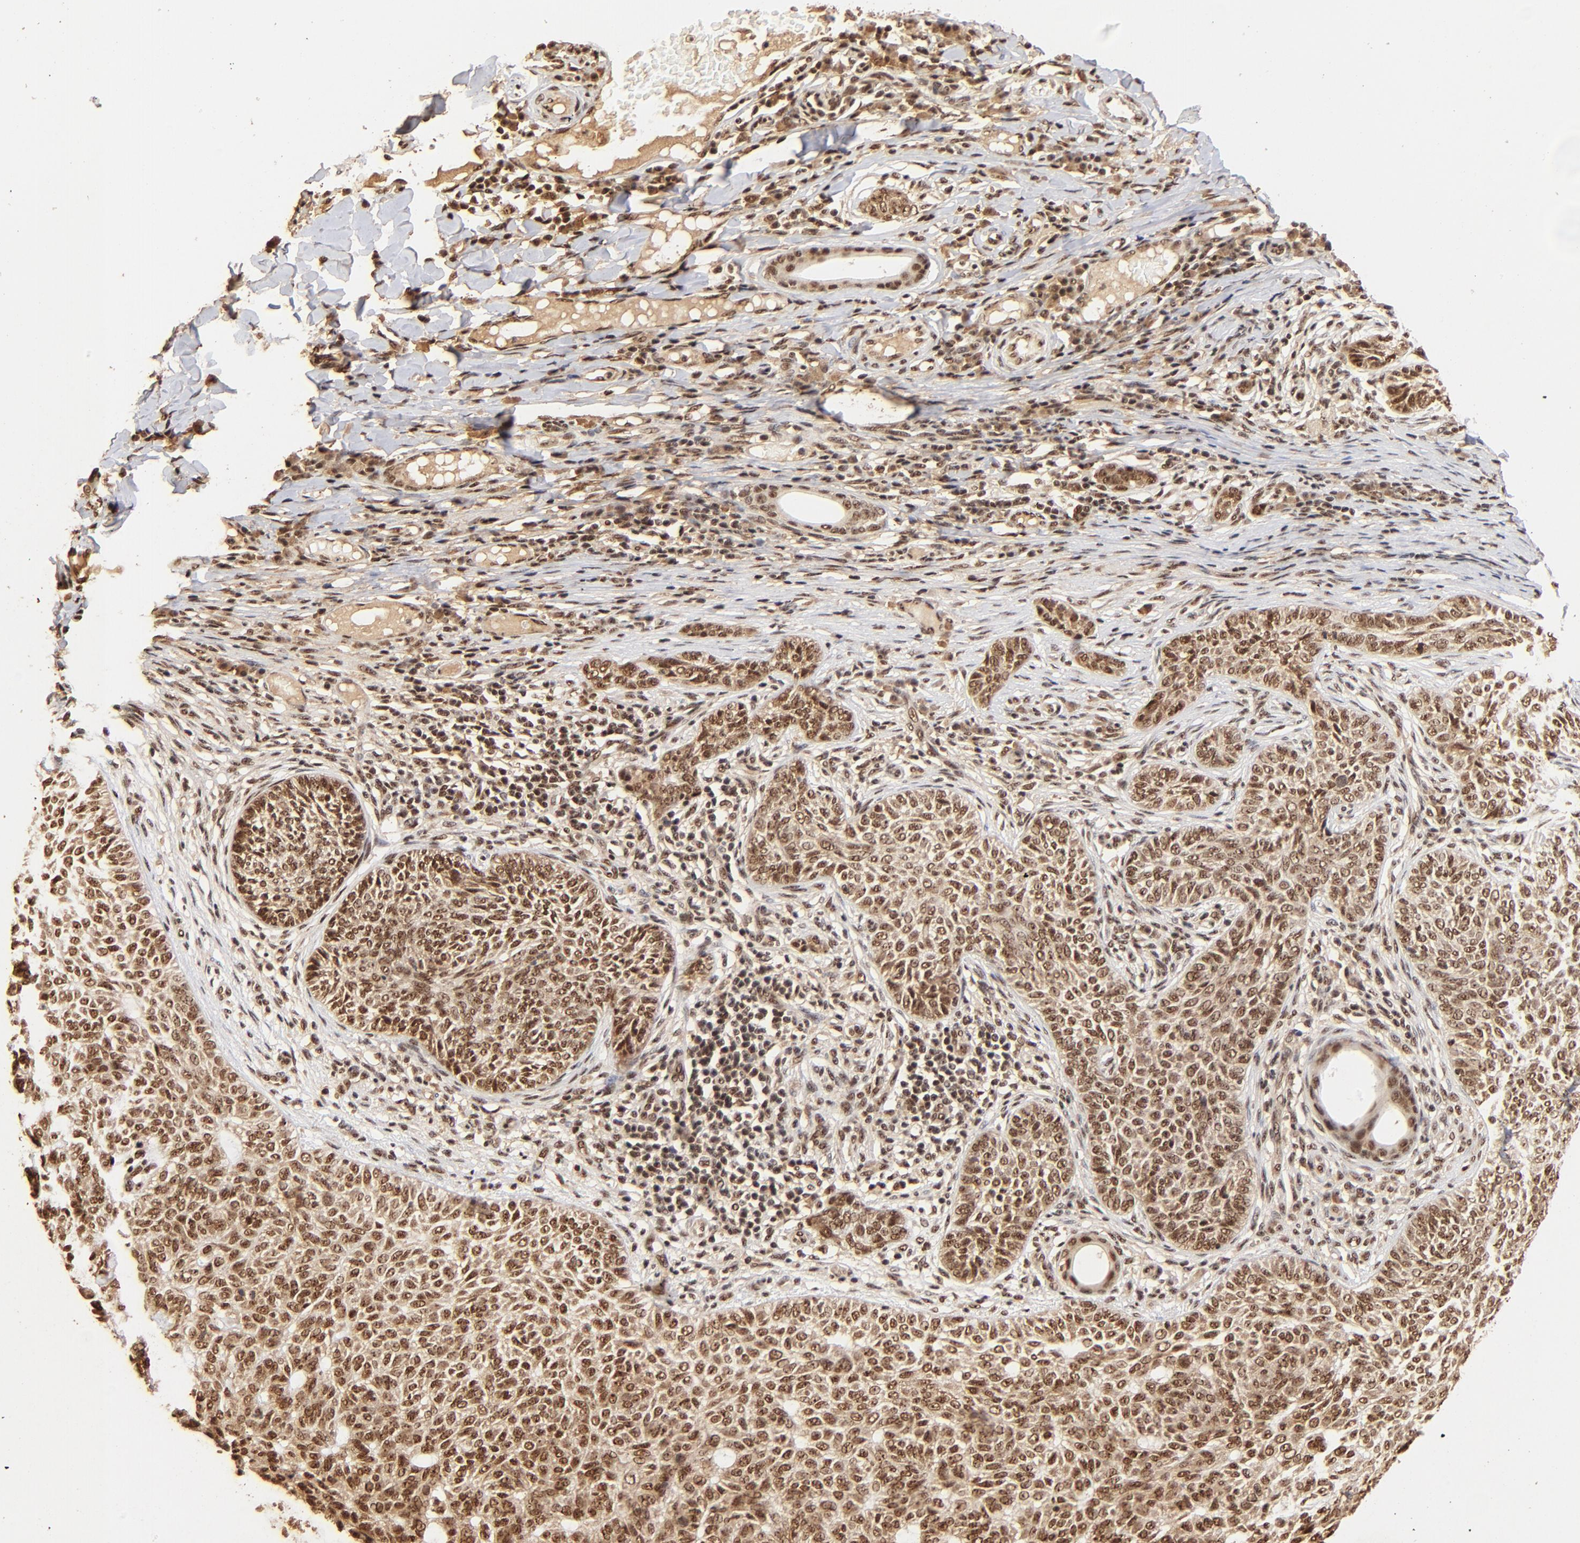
{"staining": {"intensity": "strong", "quantity": ">75%", "location": "cytoplasmic/membranous,nuclear"}, "tissue": "skin cancer", "cell_type": "Tumor cells", "image_type": "cancer", "snomed": [{"axis": "morphology", "description": "Basal cell carcinoma"}, {"axis": "topography", "description": "Skin"}], "caption": "Tumor cells show strong cytoplasmic/membranous and nuclear positivity in about >75% of cells in basal cell carcinoma (skin). Ihc stains the protein of interest in brown and the nuclei are stained blue.", "gene": "MED12", "patient": {"sex": "male", "age": 87}}